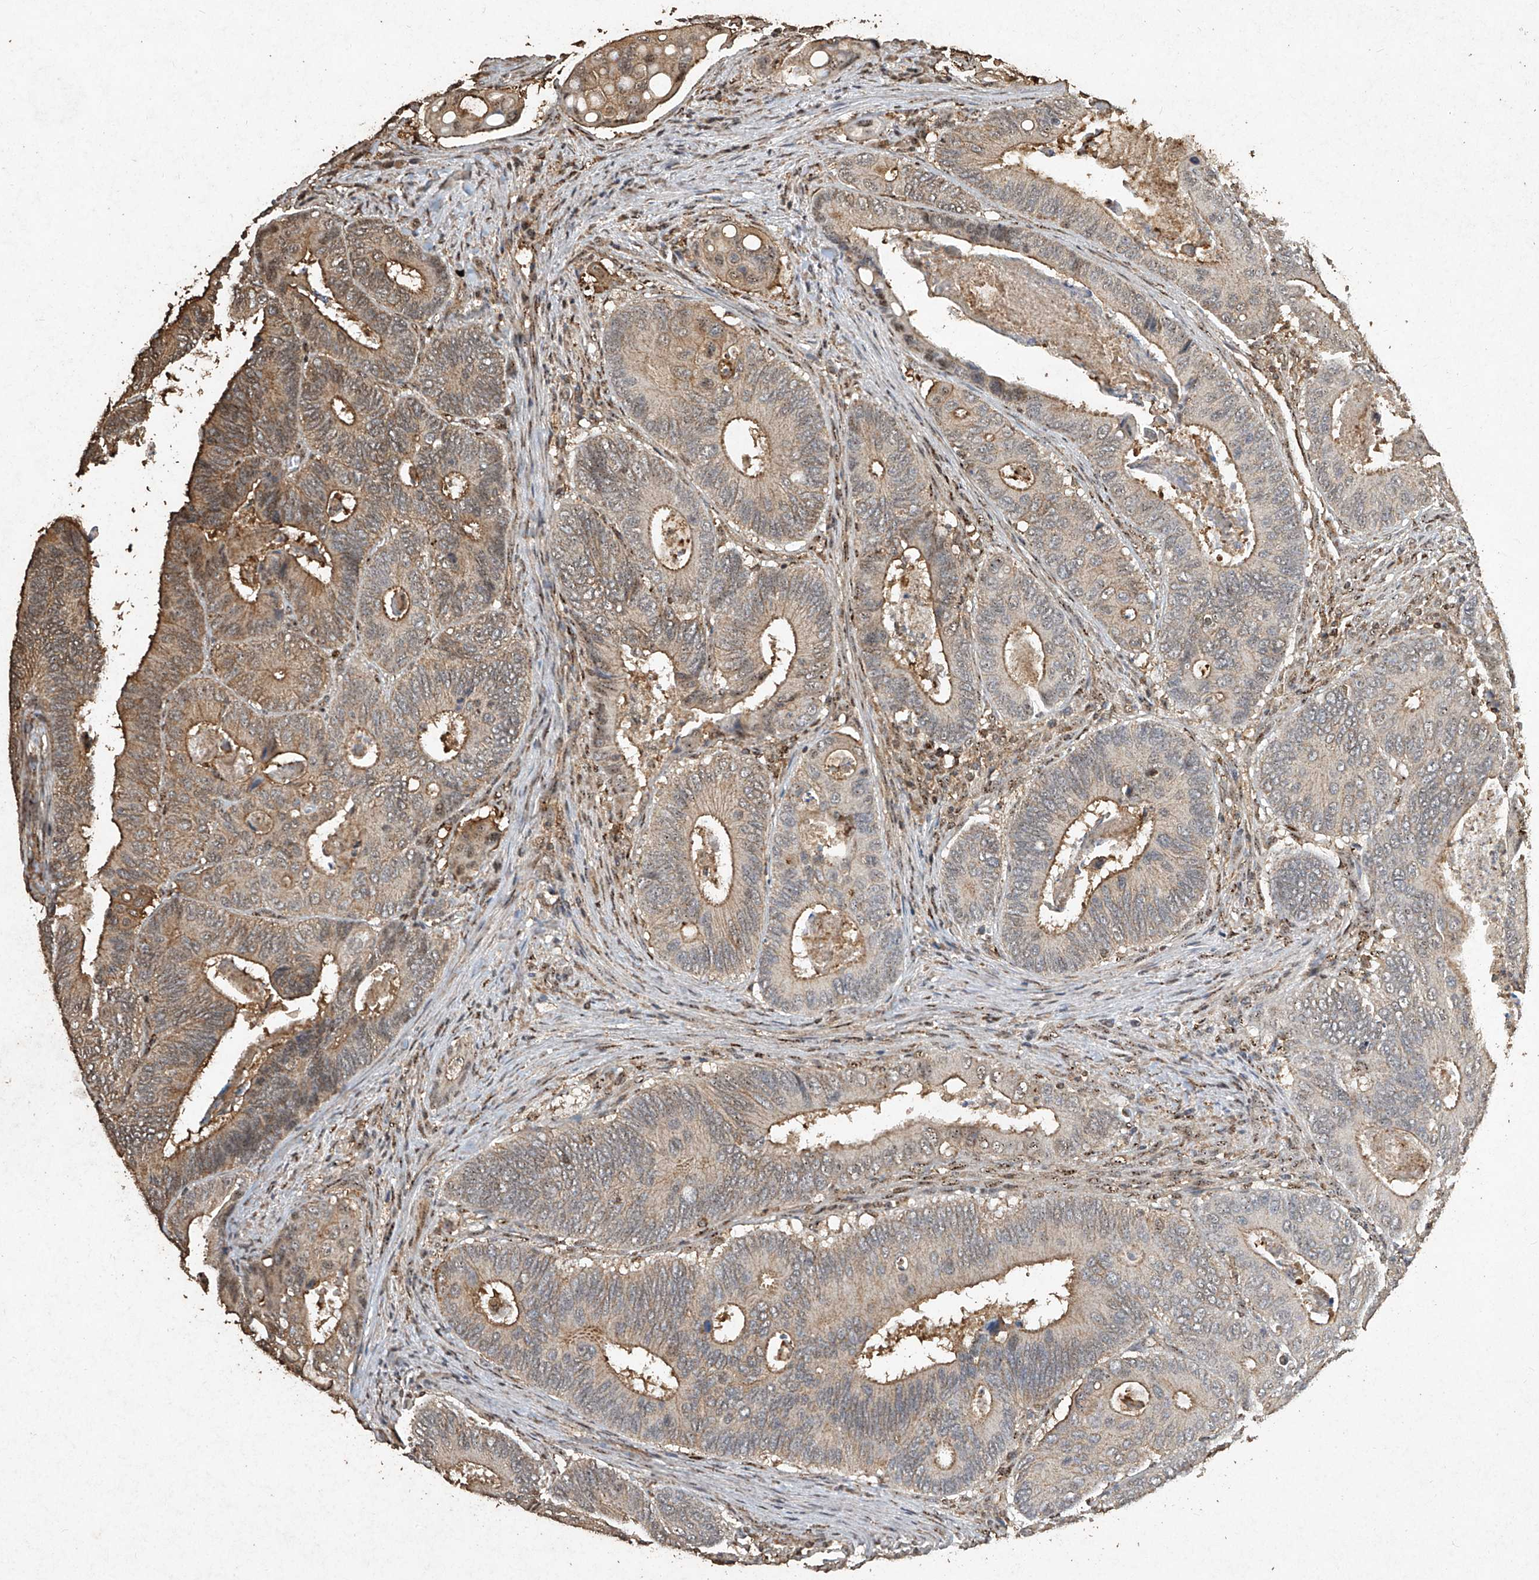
{"staining": {"intensity": "moderate", "quantity": "25%-75%", "location": "cytoplasmic/membranous"}, "tissue": "colorectal cancer", "cell_type": "Tumor cells", "image_type": "cancer", "snomed": [{"axis": "morphology", "description": "Inflammation, NOS"}, {"axis": "morphology", "description": "Adenocarcinoma, NOS"}, {"axis": "topography", "description": "Colon"}], "caption": "The histopathology image exhibits staining of colorectal cancer (adenocarcinoma), revealing moderate cytoplasmic/membranous protein staining (brown color) within tumor cells.", "gene": "ERBB3", "patient": {"sex": "male", "age": 72}}